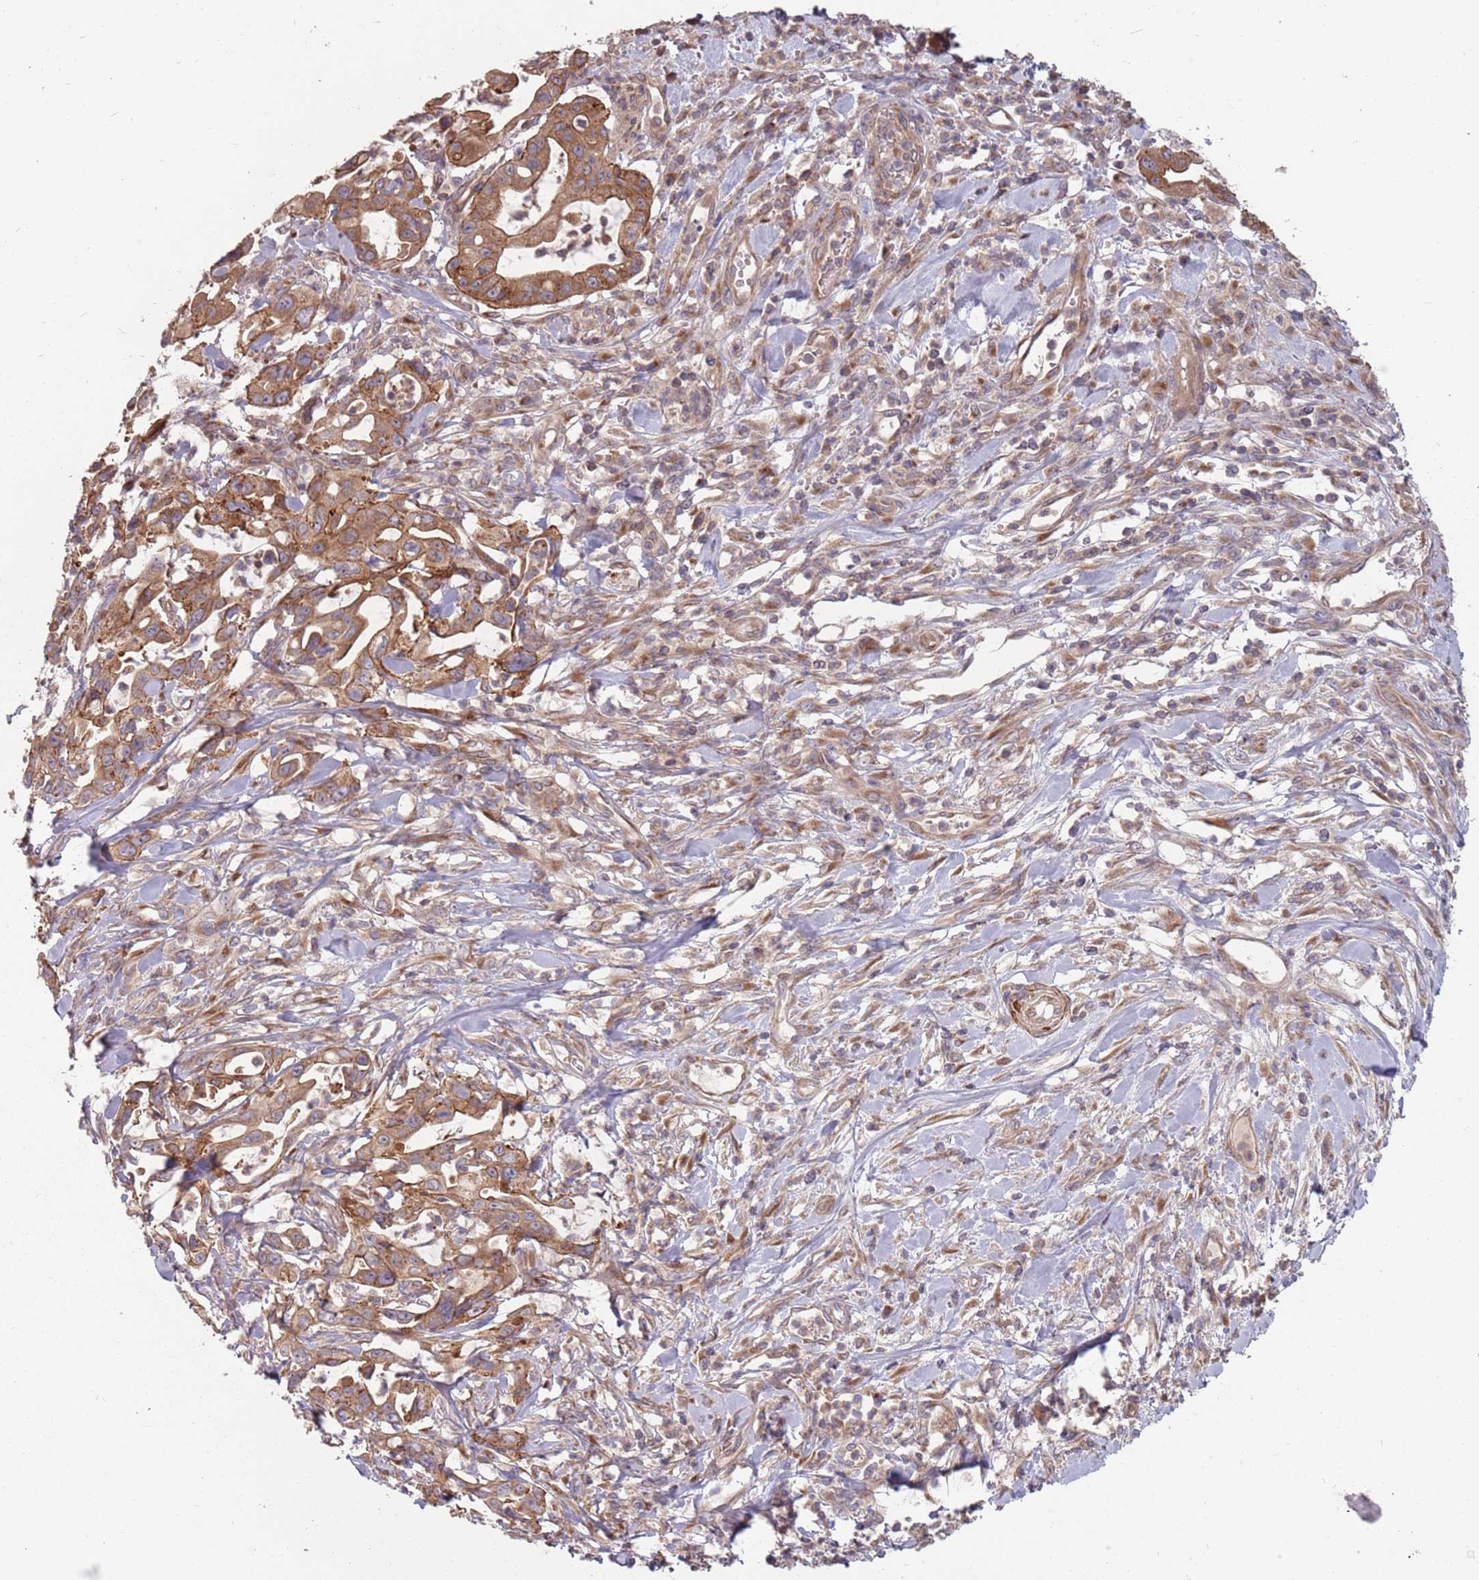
{"staining": {"intensity": "moderate", "quantity": ">75%", "location": "cytoplasmic/membranous"}, "tissue": "pancreatic cancer", "cell_type": "Tumor cells", "image_type": "cancer", "snomed": [{"axis": "morphology", "description": "Adenocarcinoma, NOS"}, {"axis": "topography", "description": "Pancreas"}], "caption": "This histopathology image shows pancreatic adenocarcinoma stained with IHC to label a protein in brown. The cytoplasmic/membranous of tumor cells show moderate positivity for the protein. Nuclei are counter-stained blue.", "gene": "PLD6", "patient": {"sex": "female", "age": 61}}